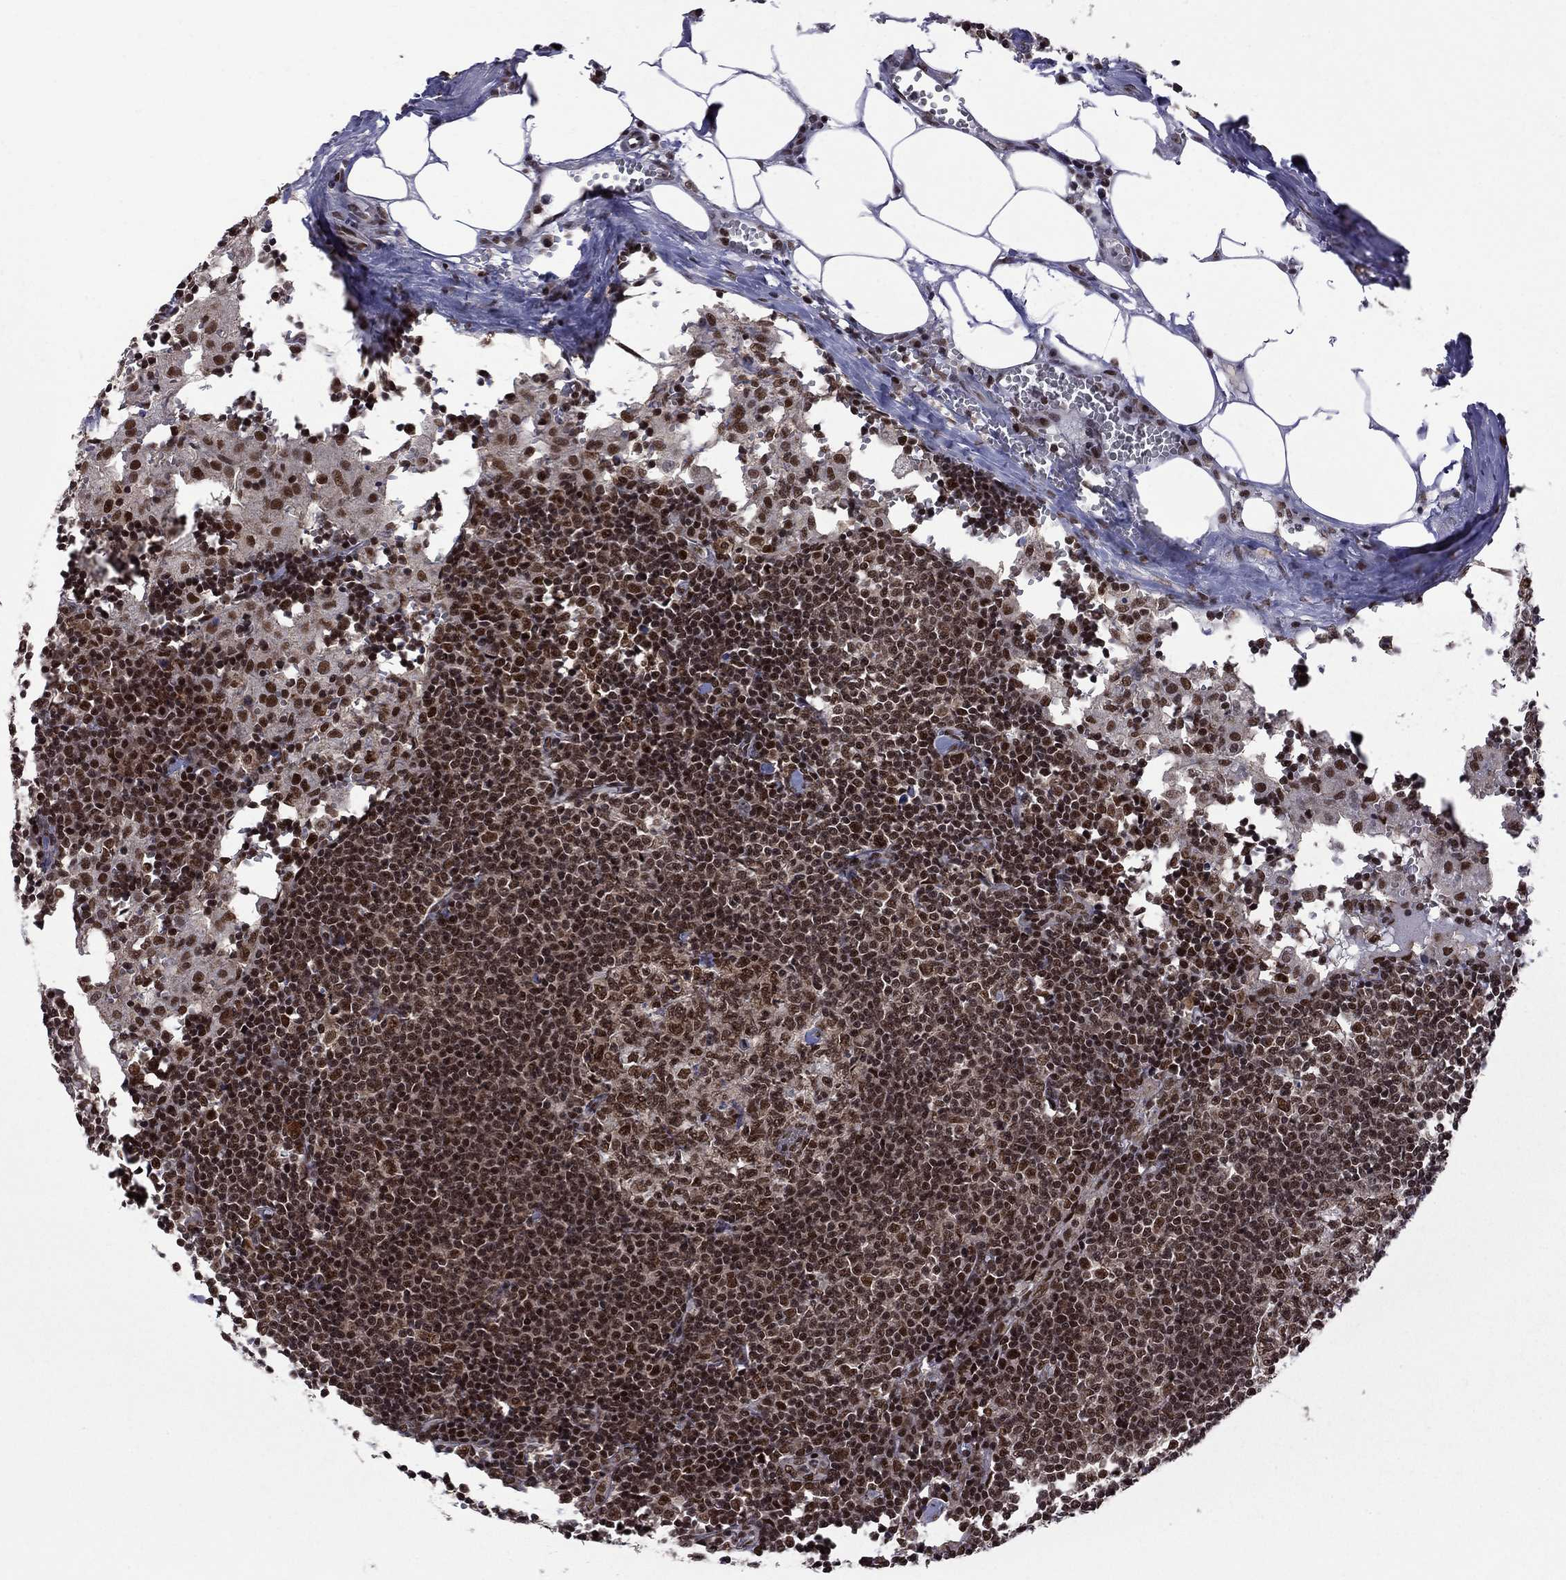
{"staining": {"intensity": "strong", "quantity": ">75%", "location": "nuclear"}, "tissue": "lymph node", "cell_type": "Germinal center cells", "image_type": "normal", "snomed": [{"axis": "morphology", "description": "Normal tissue, NOS"}, {"axis": "topography", "description": "Lymph node"}], "caption": "IHC photomicrograph of benign lymph node: human lymph node stained using immunohistochemistry (IHC) reveals high levels of strong protein expression localized specifically in the nuclear of germinal center cells, appearing as a nuclear brown color.", "gene": "MED25", "patient": {"sex": "male", "age": 55}}